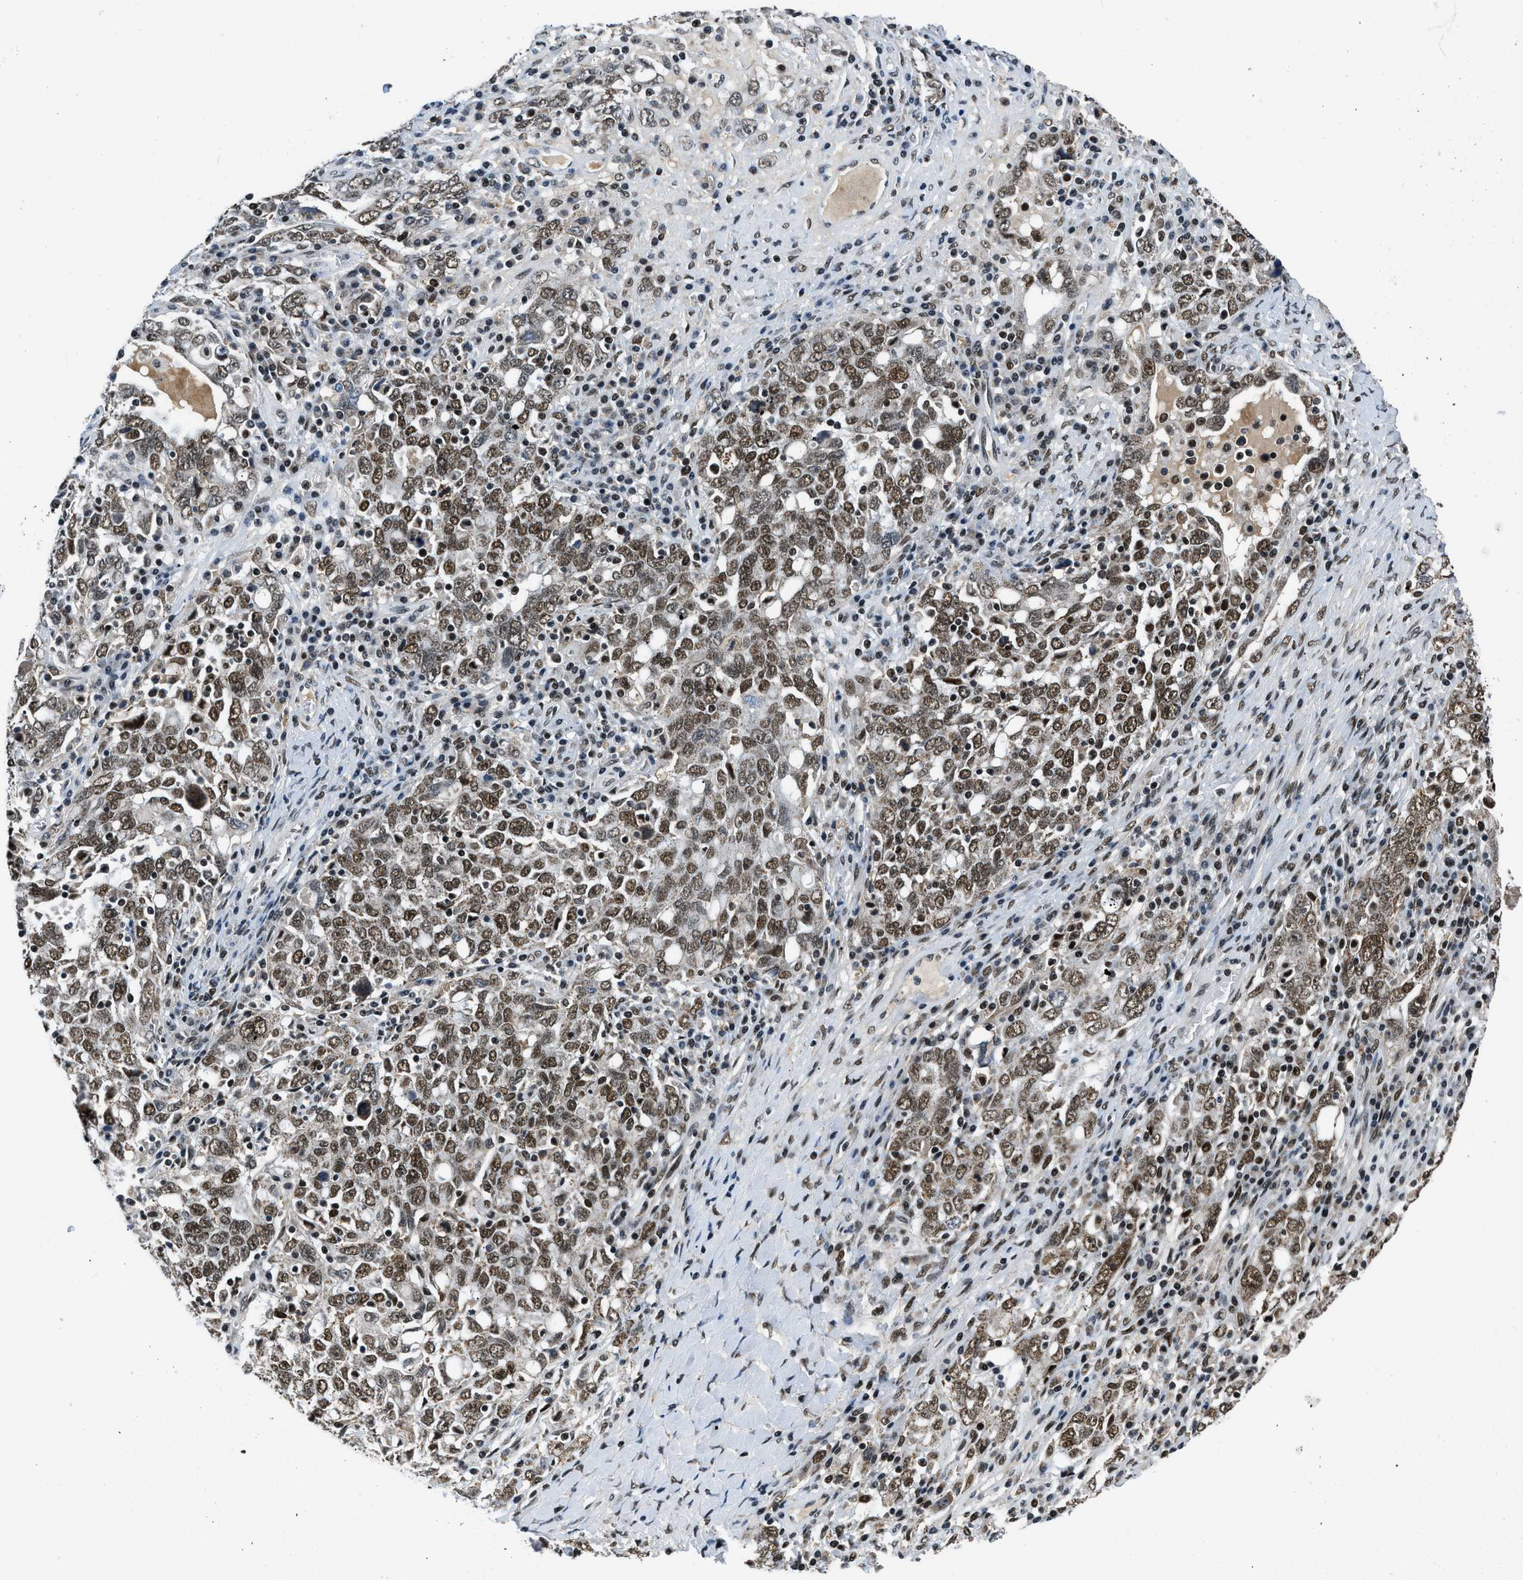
{"staining": {"intensity": "moderate", "quantity": ">75%", "location": "nuclear"}, "tissue": "ovarian cancer", "cell_type": "Tumor cells", "image_type": "cancer", "snomed": [{"axis": "morphology", "description": "Carcinoma, endometroid"}, {"axis": "topography", "description": "Ovary"}], "caption": "The image displays a brown stain indicating the presence of a protein in the nuclear of tumor cells in ovarian cancer.", "gene": "KDM3B", "patient": {"sex": "female", "age": 62}}